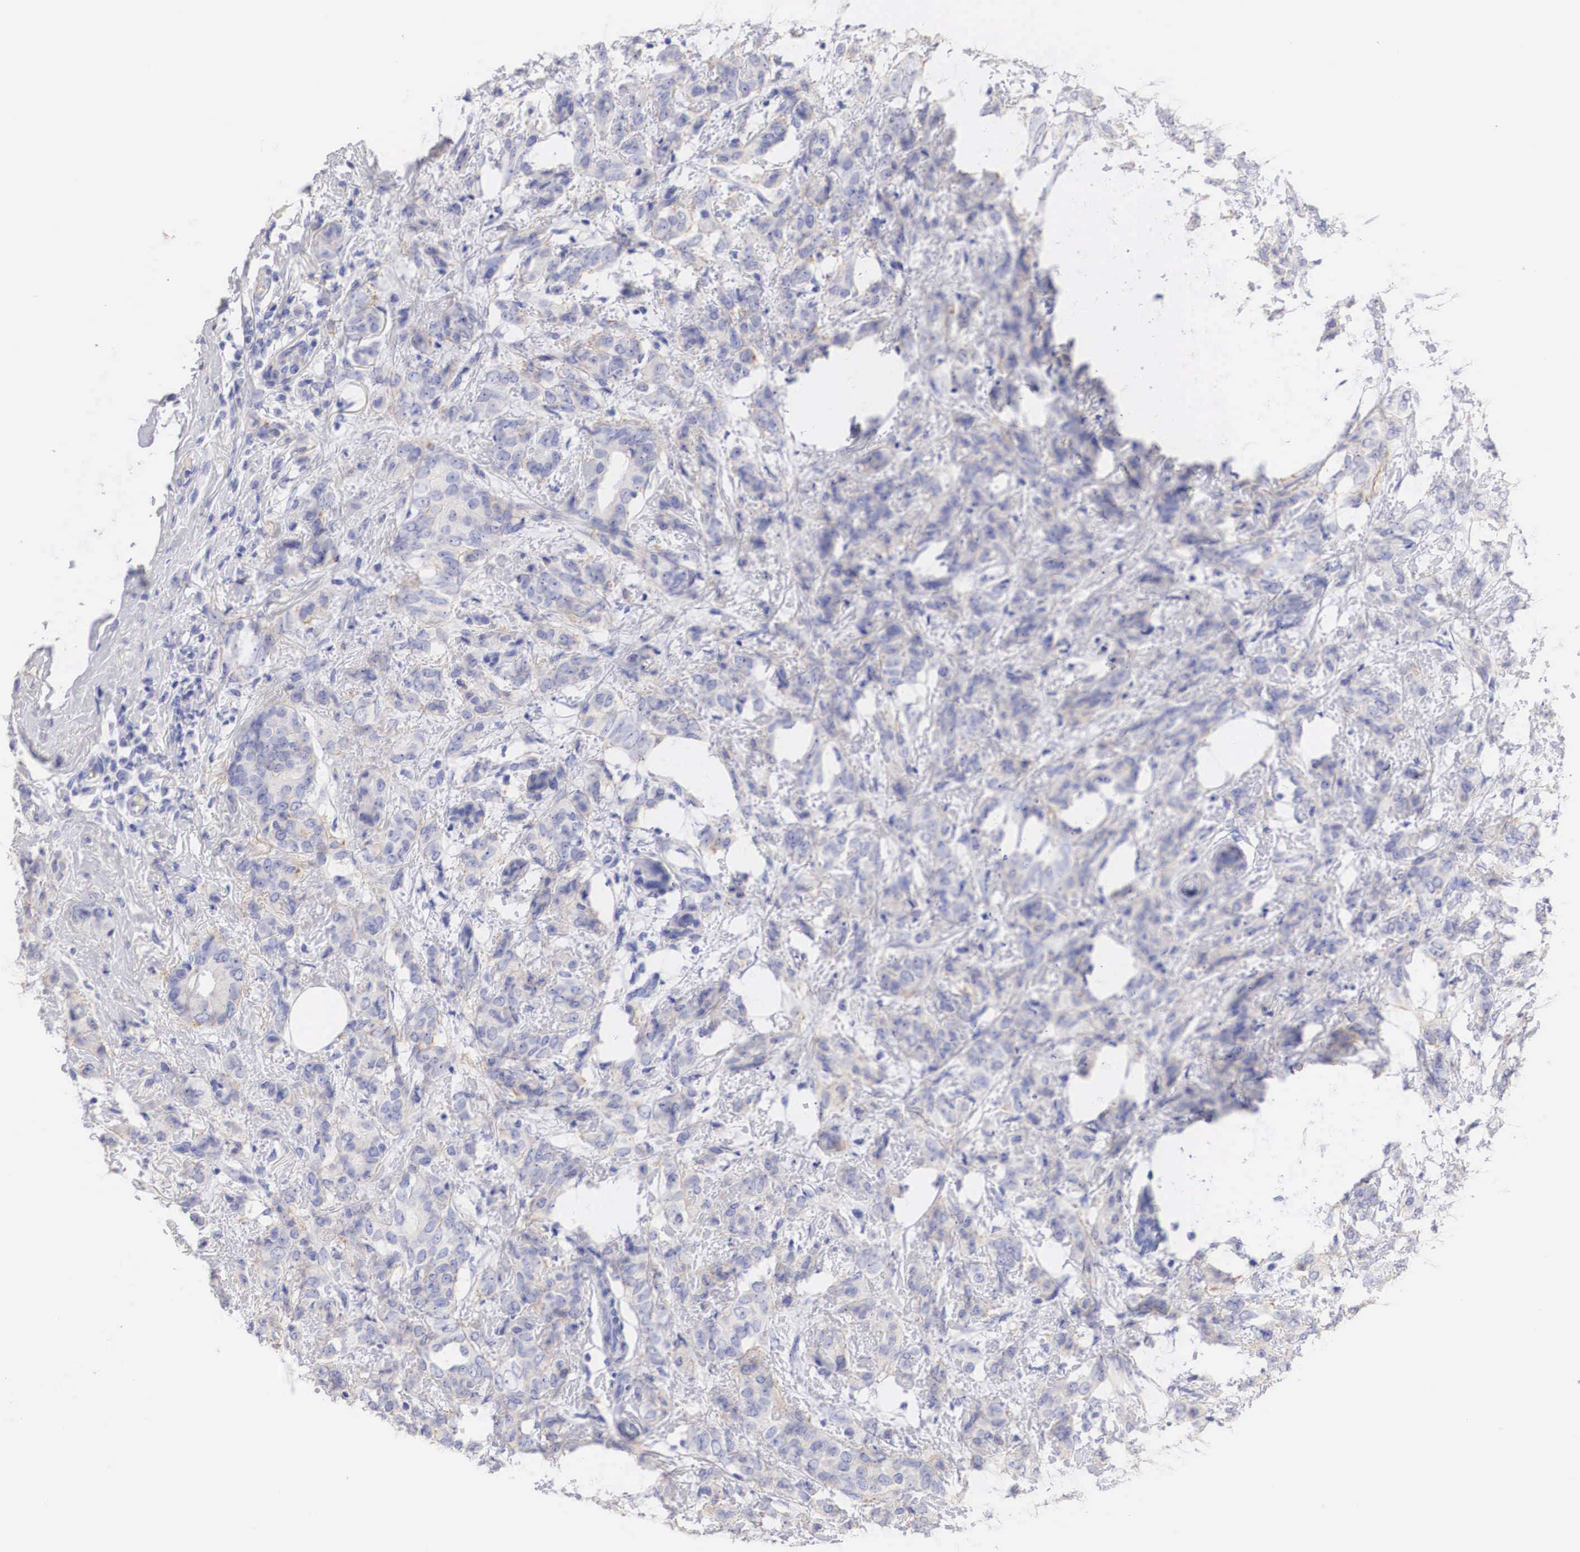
{"staining": {"intensity": "weak", "quantity": ">75%", "location": "cytoplasmic/membranous"}, "tissue": "breast cancer", "cell_type": "Tumor cells", "image_type": "cancer", "snomed": [{"axis": "morphology", "description": "Duct carcinoma"}, {"axis": "topography", "description": "Breast"}], "caption": "A high-resolution image shows immunohistochemistry (IHC) staining of breast cancer (intraductal carcinoma), which exhibits weak cytoplasmic/membranous expression in approximately >75% of tumor cells. Nuclei are stained in blue.", "gene": "ERBB2", "patient": {"sex": "female", "age": 53}}